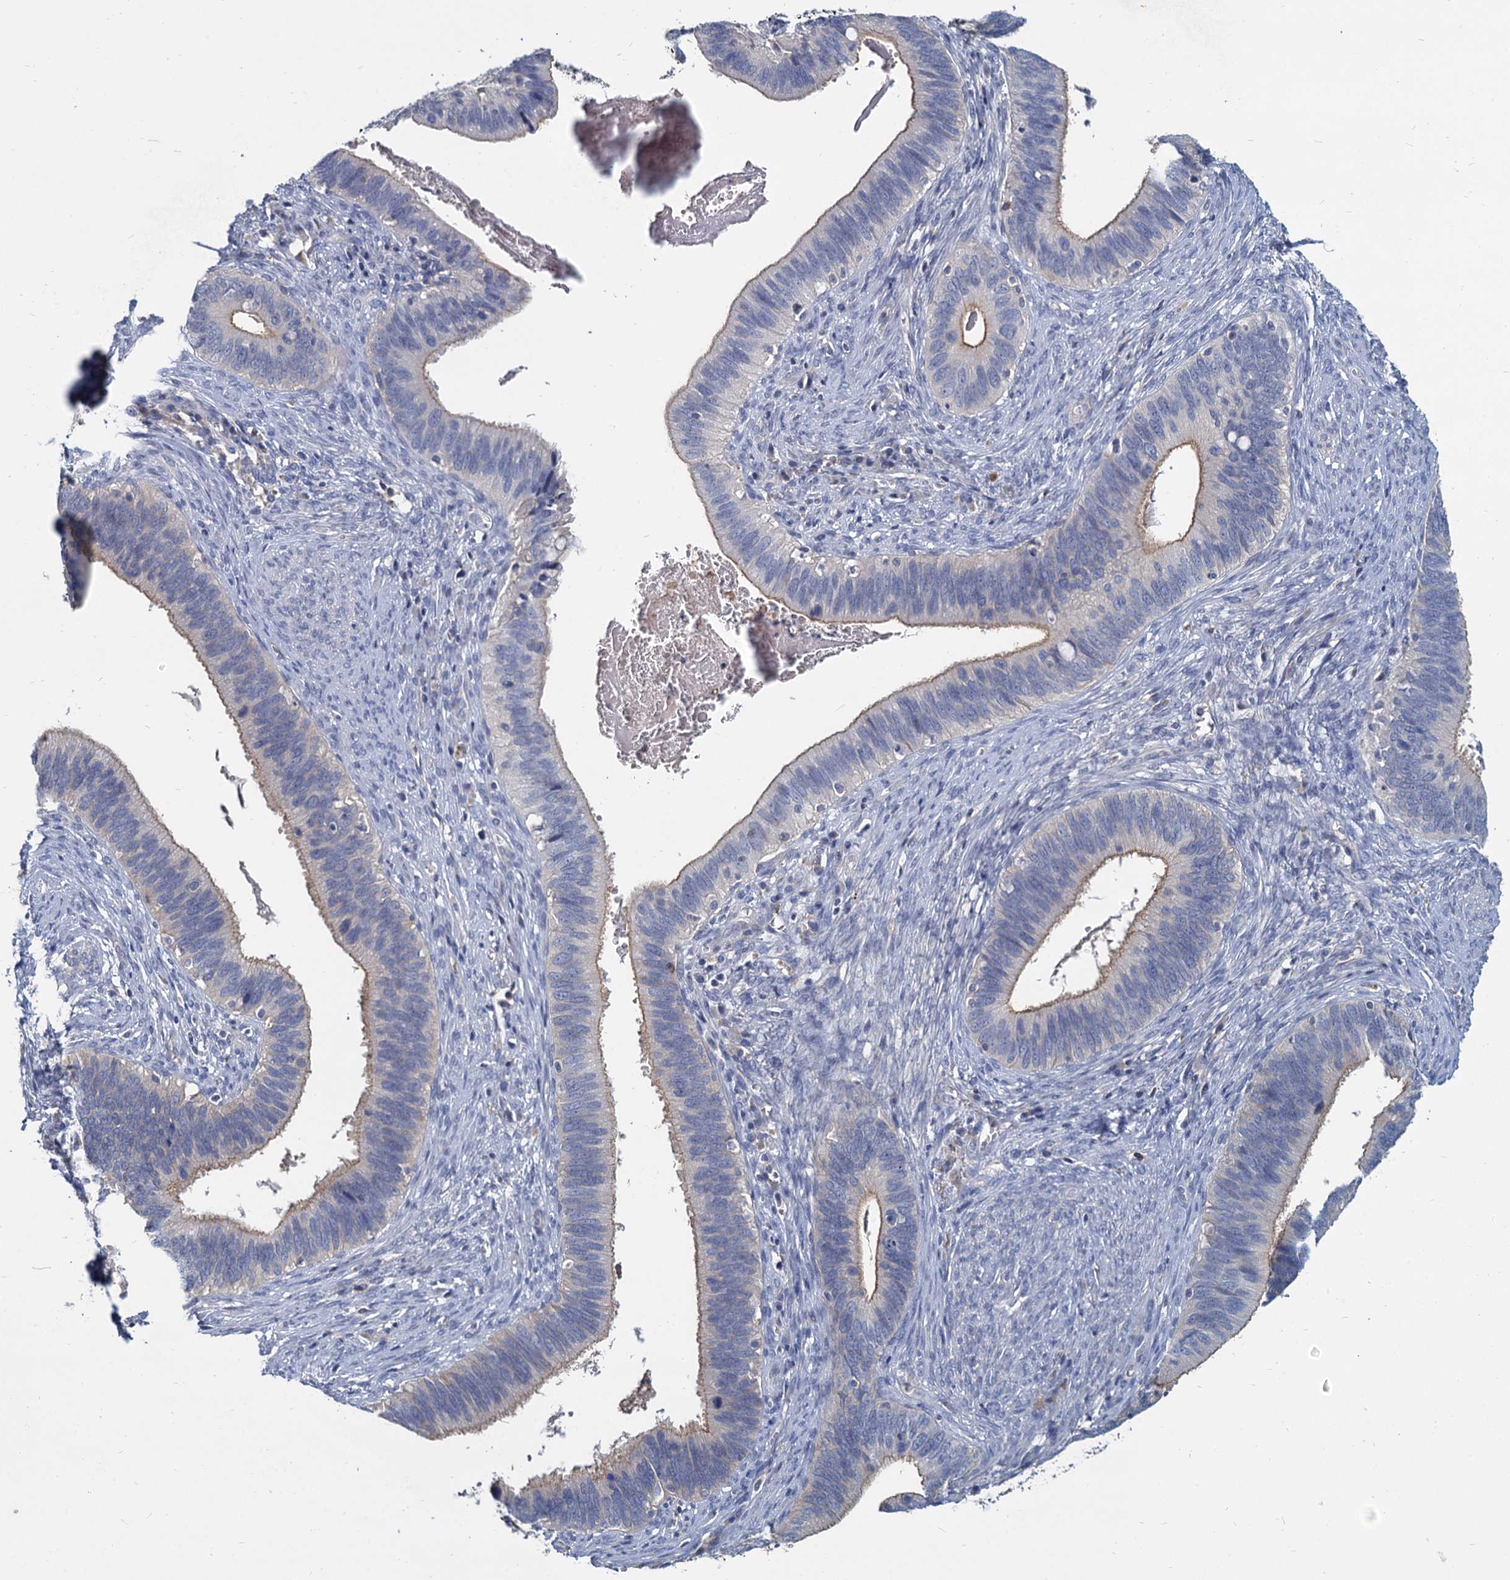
{"staining": {"intensity": "weak", "quantity": "25%-75%", "location": "cytoplasmic/membranous"}, "tissue": "cervical cancer", "cell_type": "Tumor cells", "image_type": "cancer", "snomed": [{"axis": "morphology", "description": "Adenocarcinoma, NOS"}, {"axis": "topography", "description": "Cervix"}], "caption": "This histopathology image reveals immunohistochemistry staining of cervical cancer (adenocarcinoma), with low weak cytoplasmic/membranous staining in about 25%-75% of tumor cells.", "gene": "ACSM3", "patient": {"sex": "female", "age": 42}}